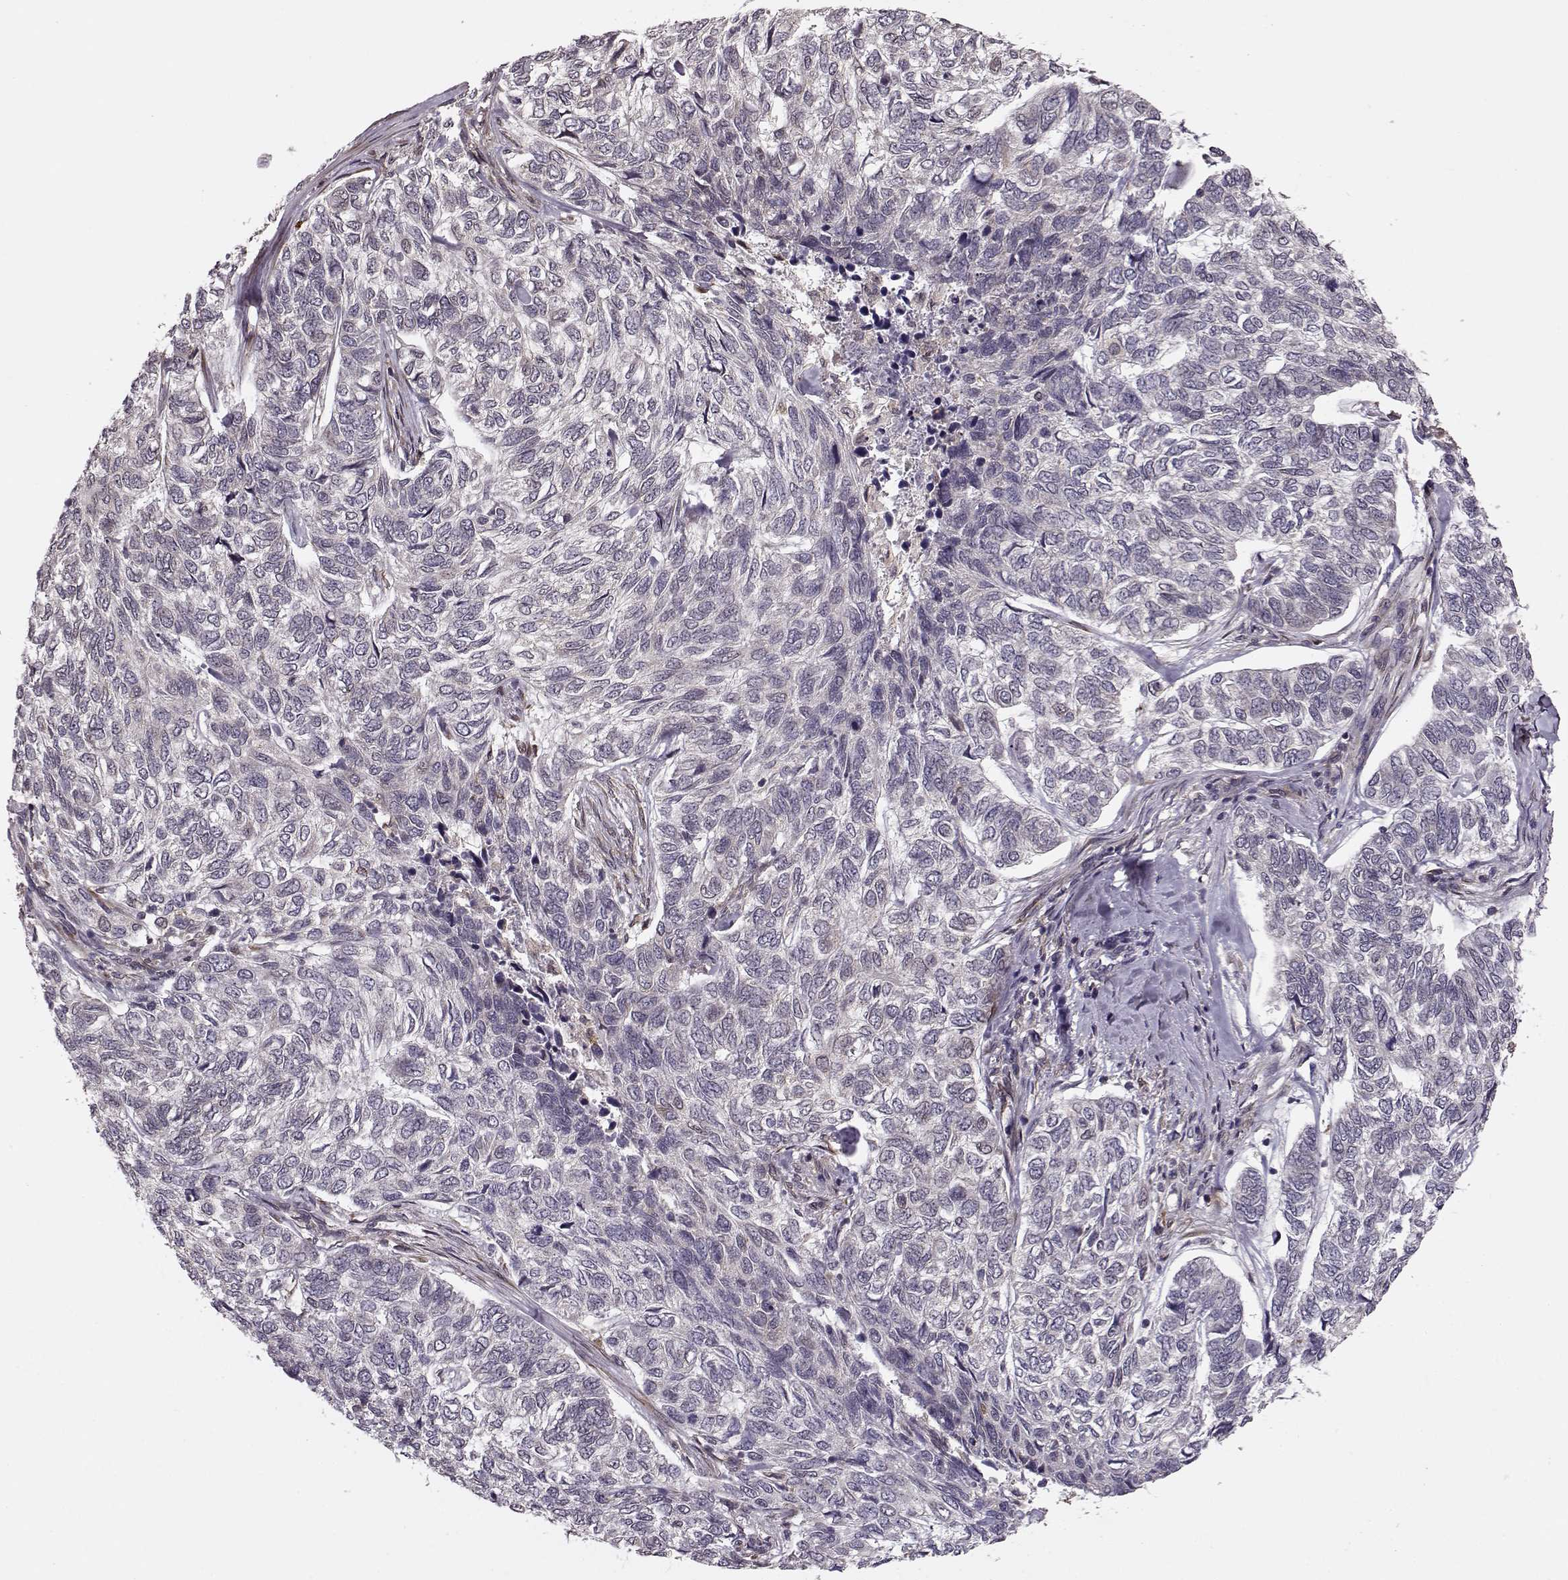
{"staining": {"intensity": "negative", "quantity": "none", "location": "none"}, "tissue": "skin cancer", "cell_type": "Tumor cells", "image_type": "cancer", "snomed": [{"axis": "morphology", "description": "Basal cell carcinoma"}, {"axis": "topography", "description": "Skin"}], "caption": "An immunohistochemistry histopathology image of skin cancer is shown. There is no staining in tumor cells of skin cancer. Brightfield microscopy of immunohistochemistry (IHC) stained with DAB (3,3'-diaminobenzidine) (brown) and hematoxylin (blue), captured at high magnification.", "gene": "YIPF5", "patient": {"sex": "female", "age": 65}}